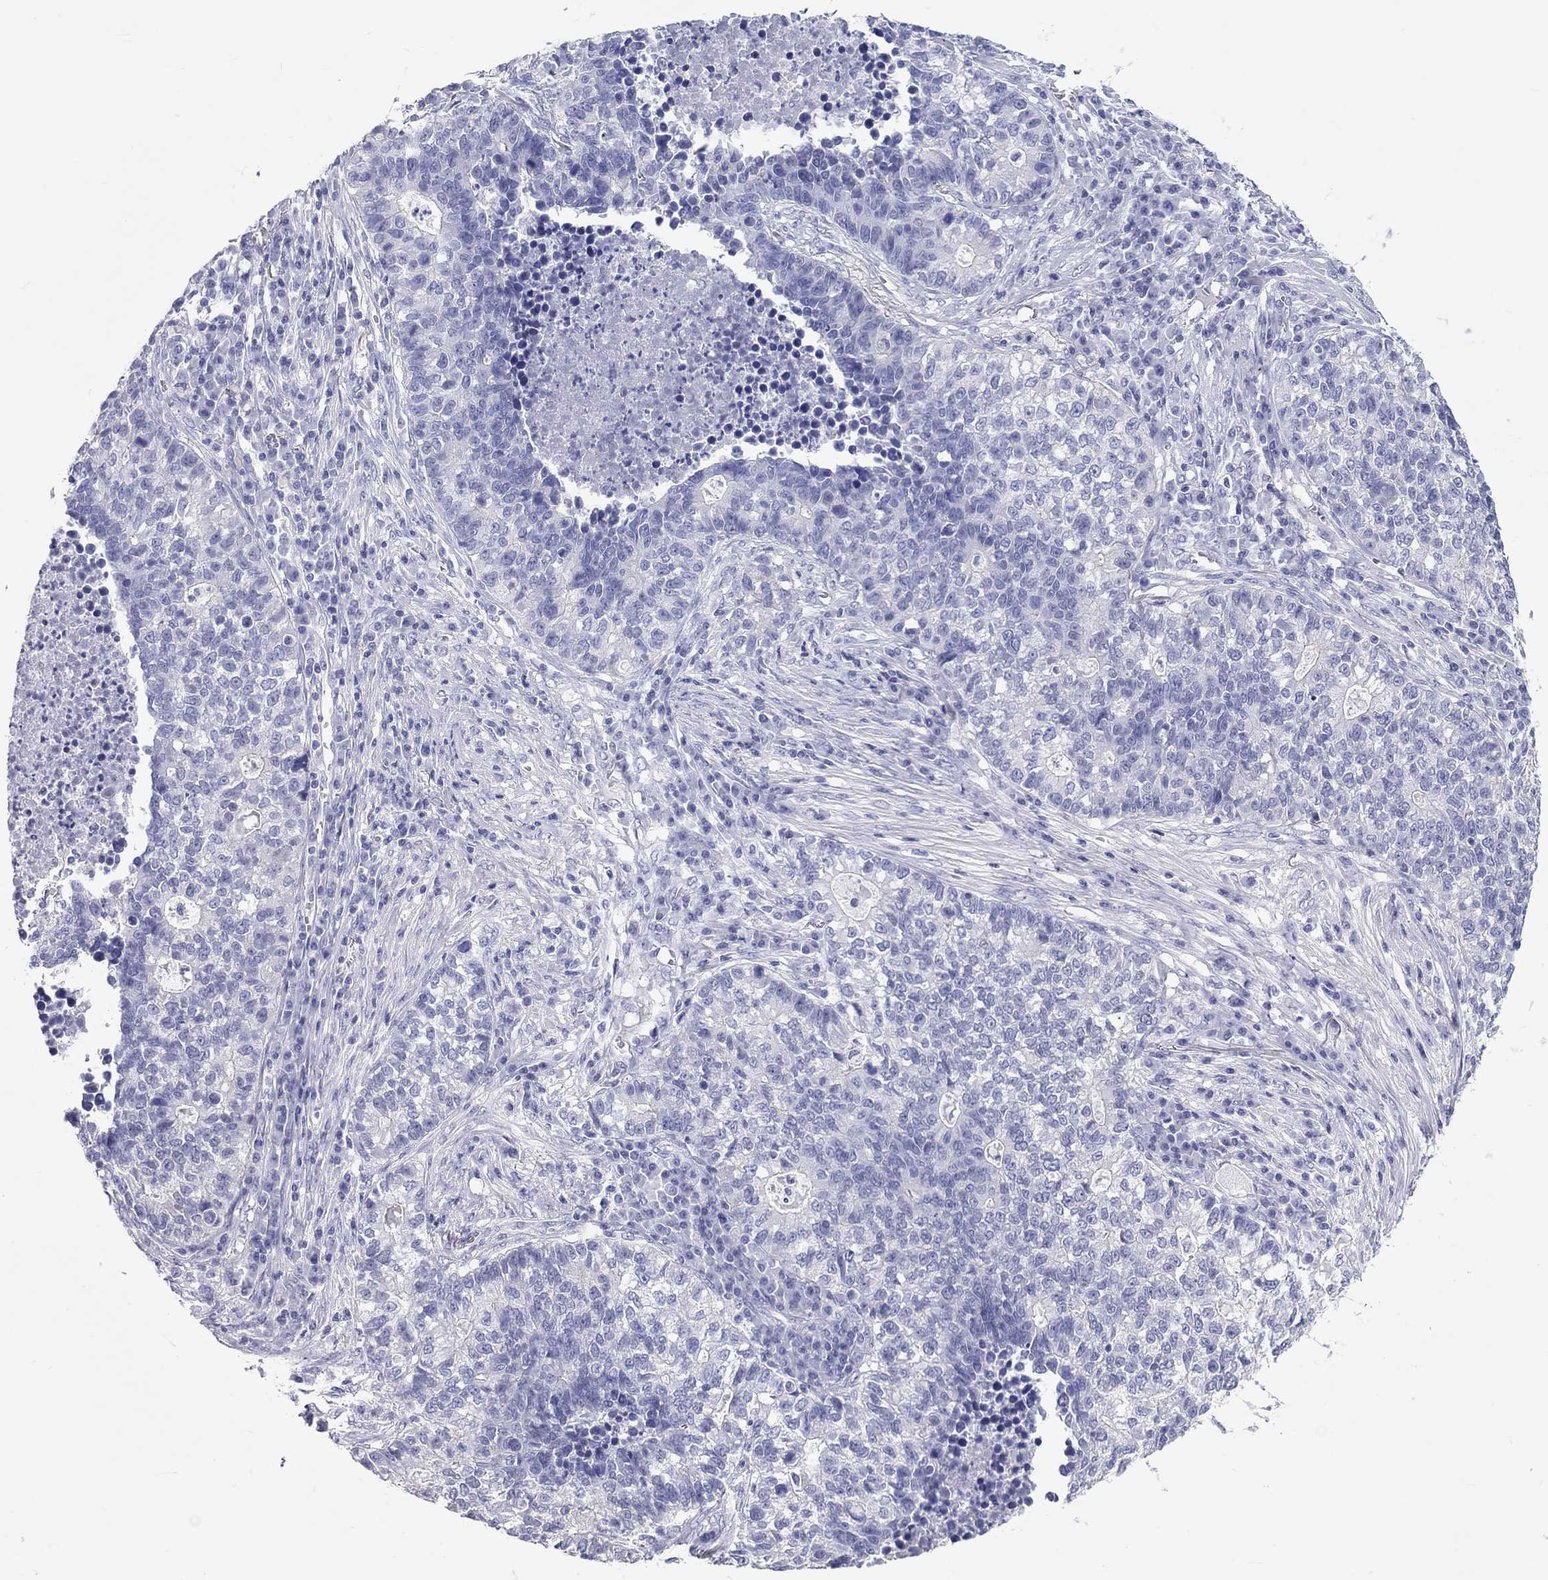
{"staining": {"intensity": "negative", "quantity": "none", "location": "none"}, "tissue": "lung cancer", "cell_type": "Tumor cells", "image_type": "cancer", "snomed": [{"axis": "morphology", "description": "Adenocarcinoma, NOS"}, {"axis": "topography", "description": "Lung"}], "caption": "This micrograph is of lung adenocarcinoma stained with IHC to label a protein in brown with the nuclei are counter-stained blue. There is no staining in tumor cells. (Stains: DAB (3,3'-diaminobenzidine) immunohistochemistry (IHC) with hematoxylin counter stain, Microscopy: brightfield microscopy at high magnification).", "gene": "DNALI1", "patient": {"sex": "male", "age": 57}}